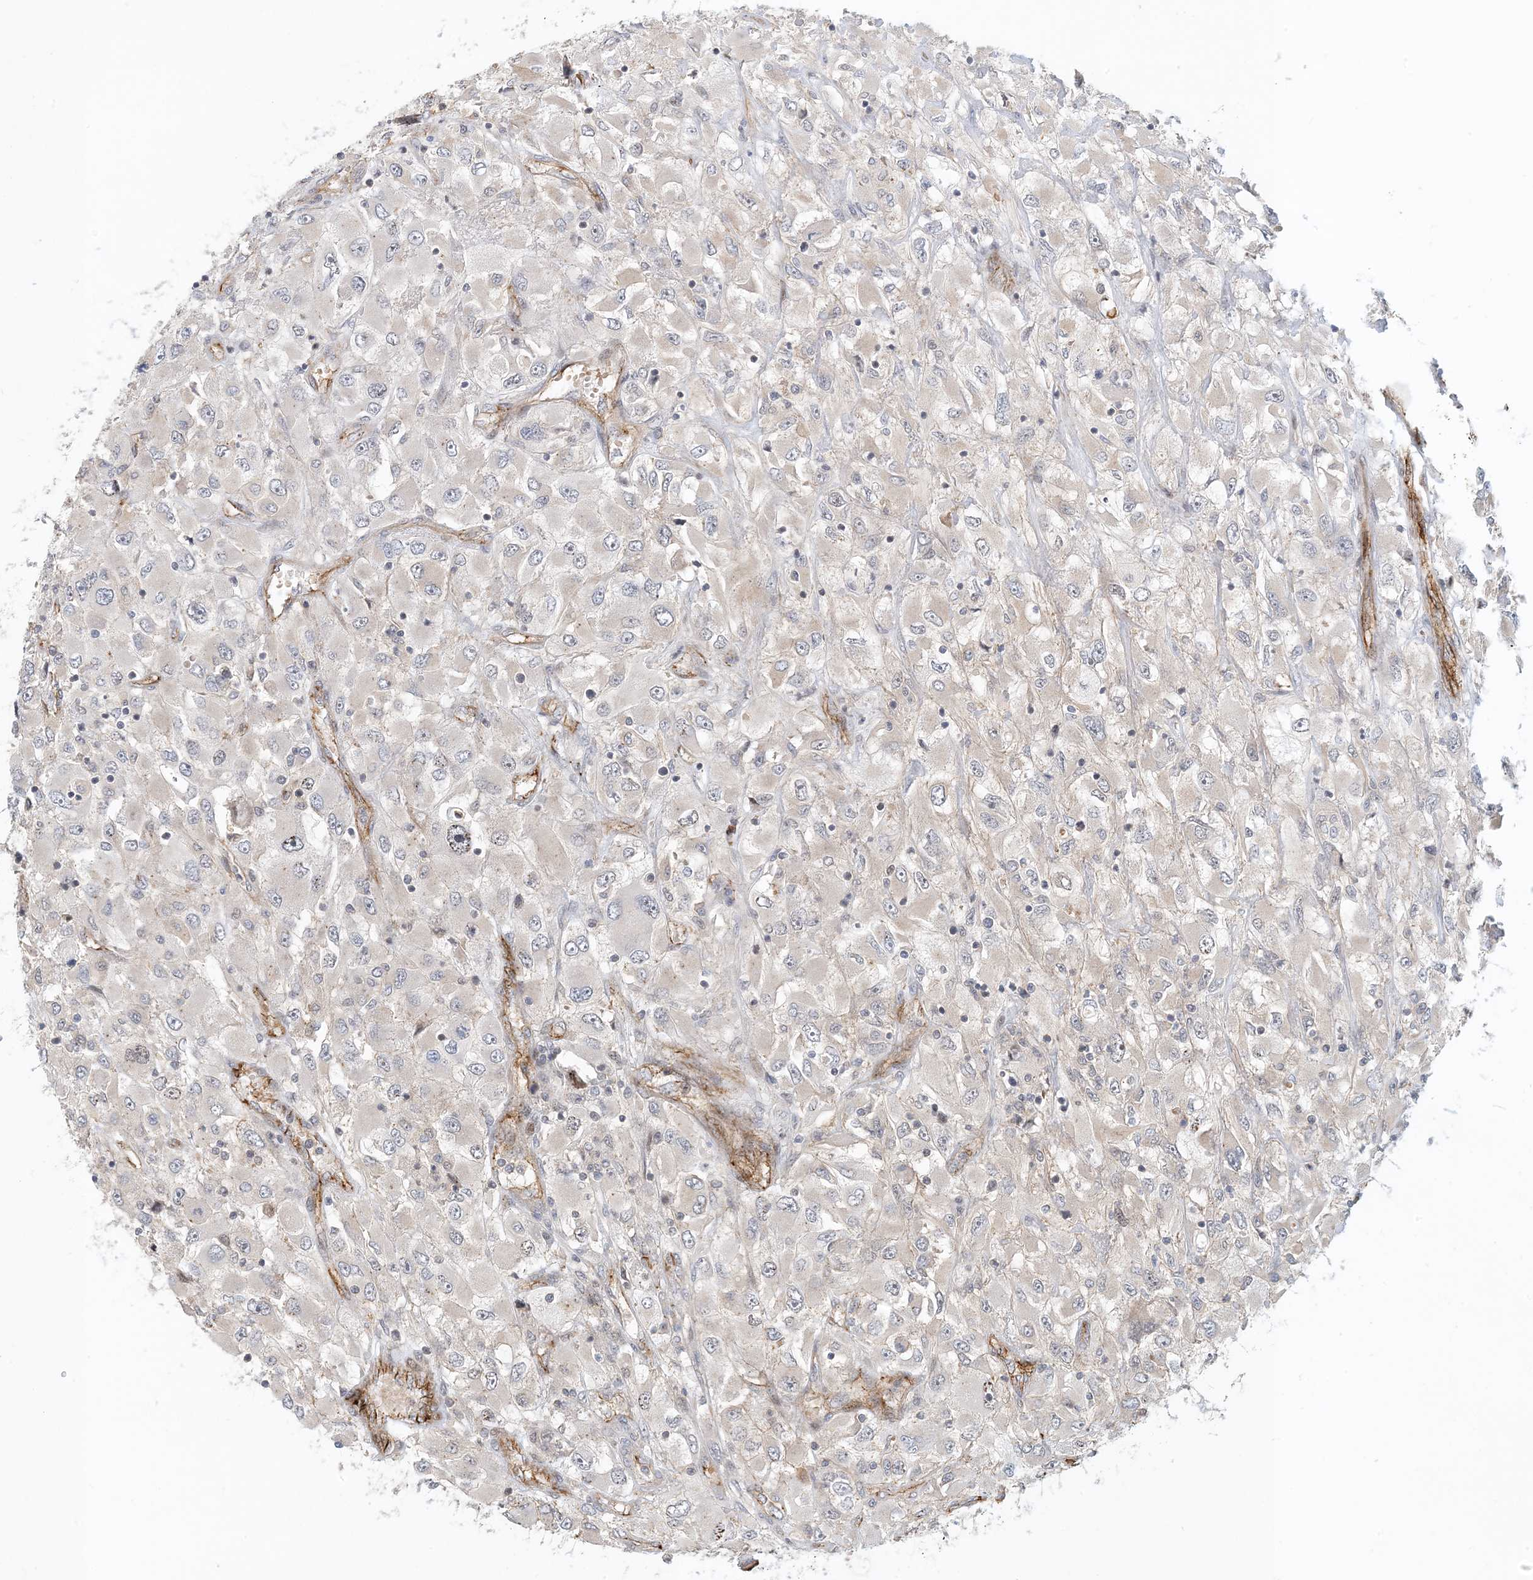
{"staining": {"intensity": "negative", "quantity": "none", "location": "none"}, "tissue": "renal cancer", "cell_type": "Tumor cells", "image_type": "cancer", "snomed": [{"axis": "morphology", "description": "Adenocarcinoma, NOS"}, {"axis": "topography", "description": "Kidney"}], "caption": "Tumor cells show no significant expression in renal cancer. (DAB (3,3'-diaminobenzidine) IHC with hematoxylin counter stain).", "gene": "MAPKBP1", "patient": {"sex": "female", "age": 52}}